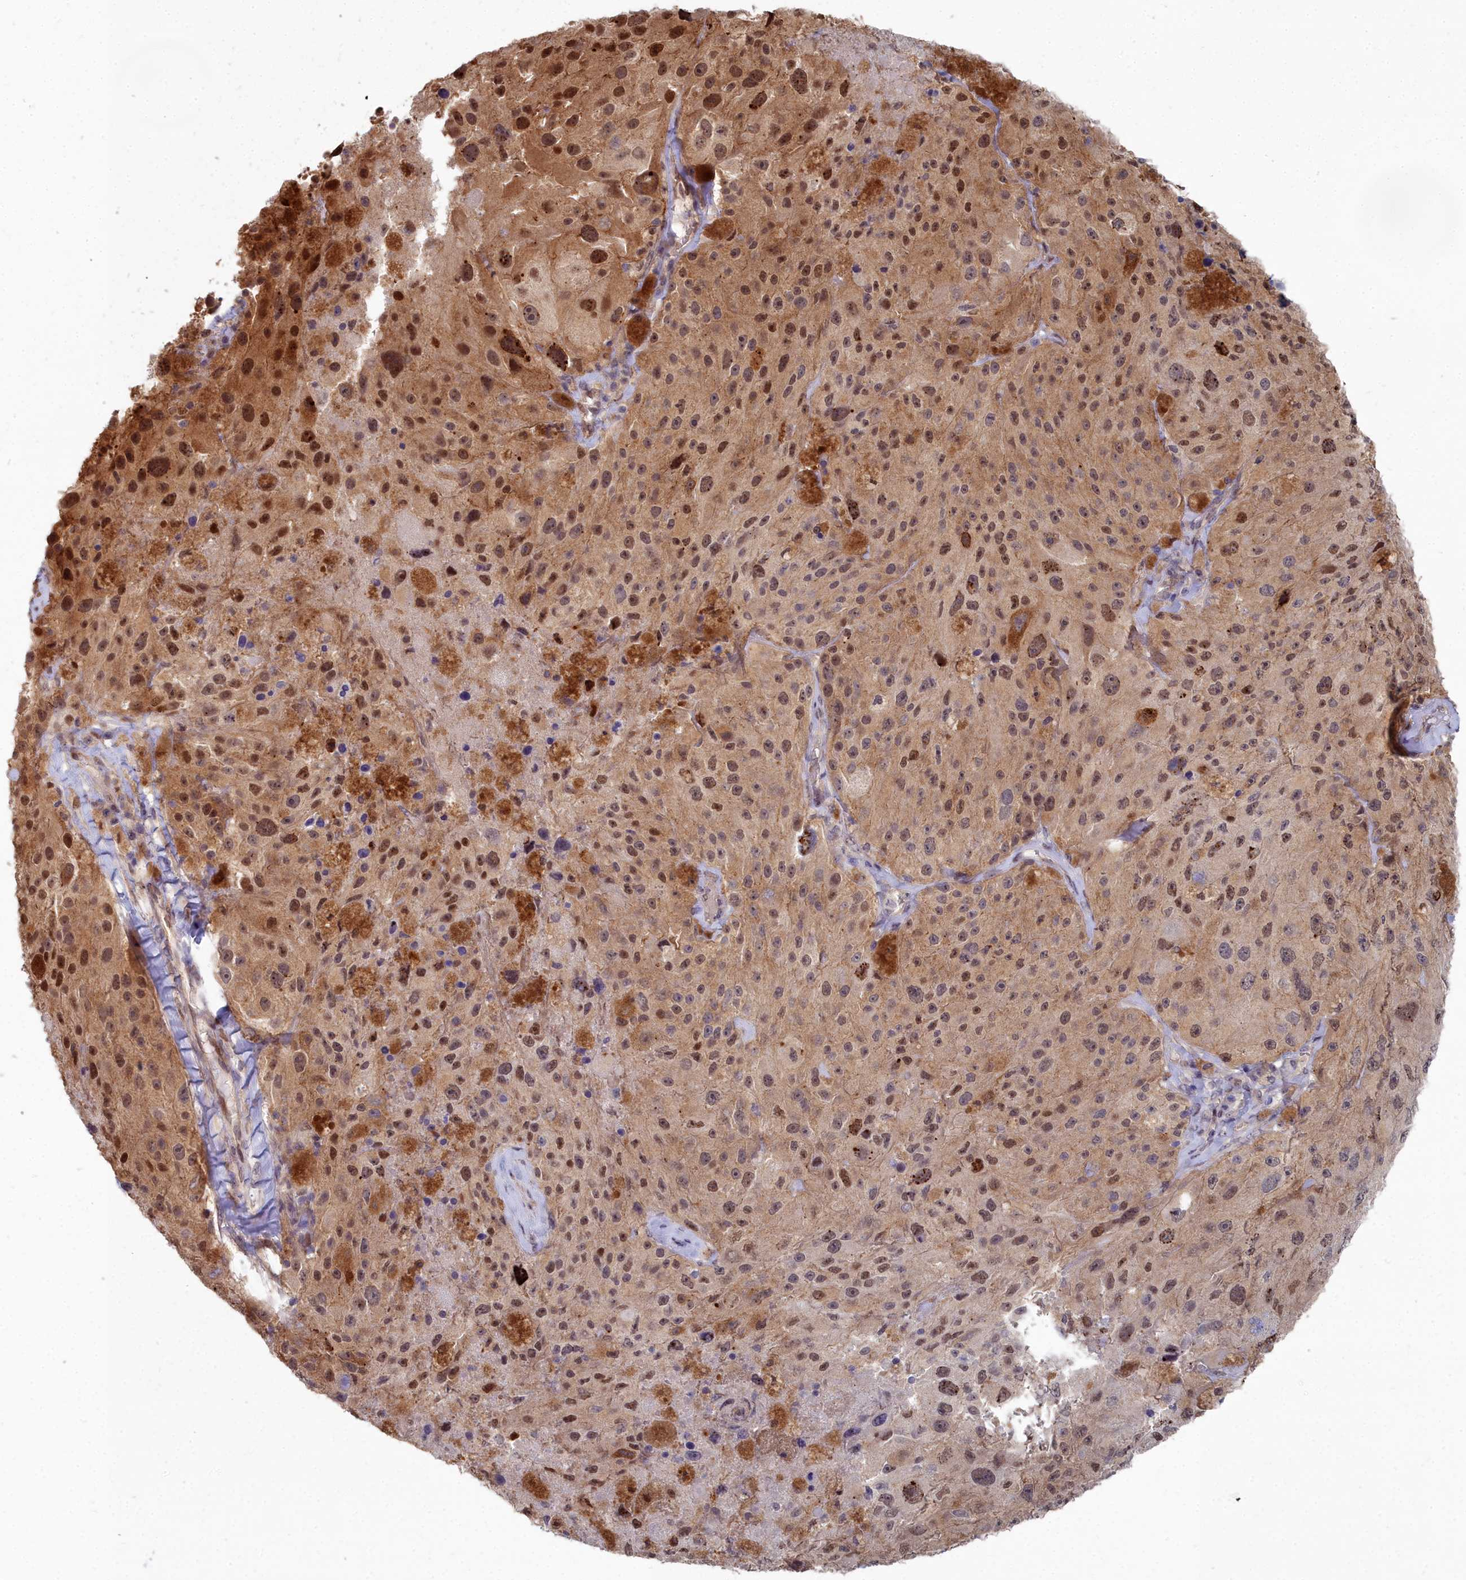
{"staining": {"intensity": "moderate", "quantity": ">75%", "location": "nuclear"}, "tissue": "melanoma", "cell_type": "Tumor cells", "image_type": "cancer", "snomed": [{"axis": "morphology", "description": "Malignant melanoma, Metastatic site"}, {"axis": "topography", "description": "Lymph node"}], "caption": "This is an image of IHC staining of malignant melanoma (metastatic site), which shows moderate expression in the nuclear of tumor cells.", "gene": "RPS27A", "patient": {"sex": "male", "age": 62}}